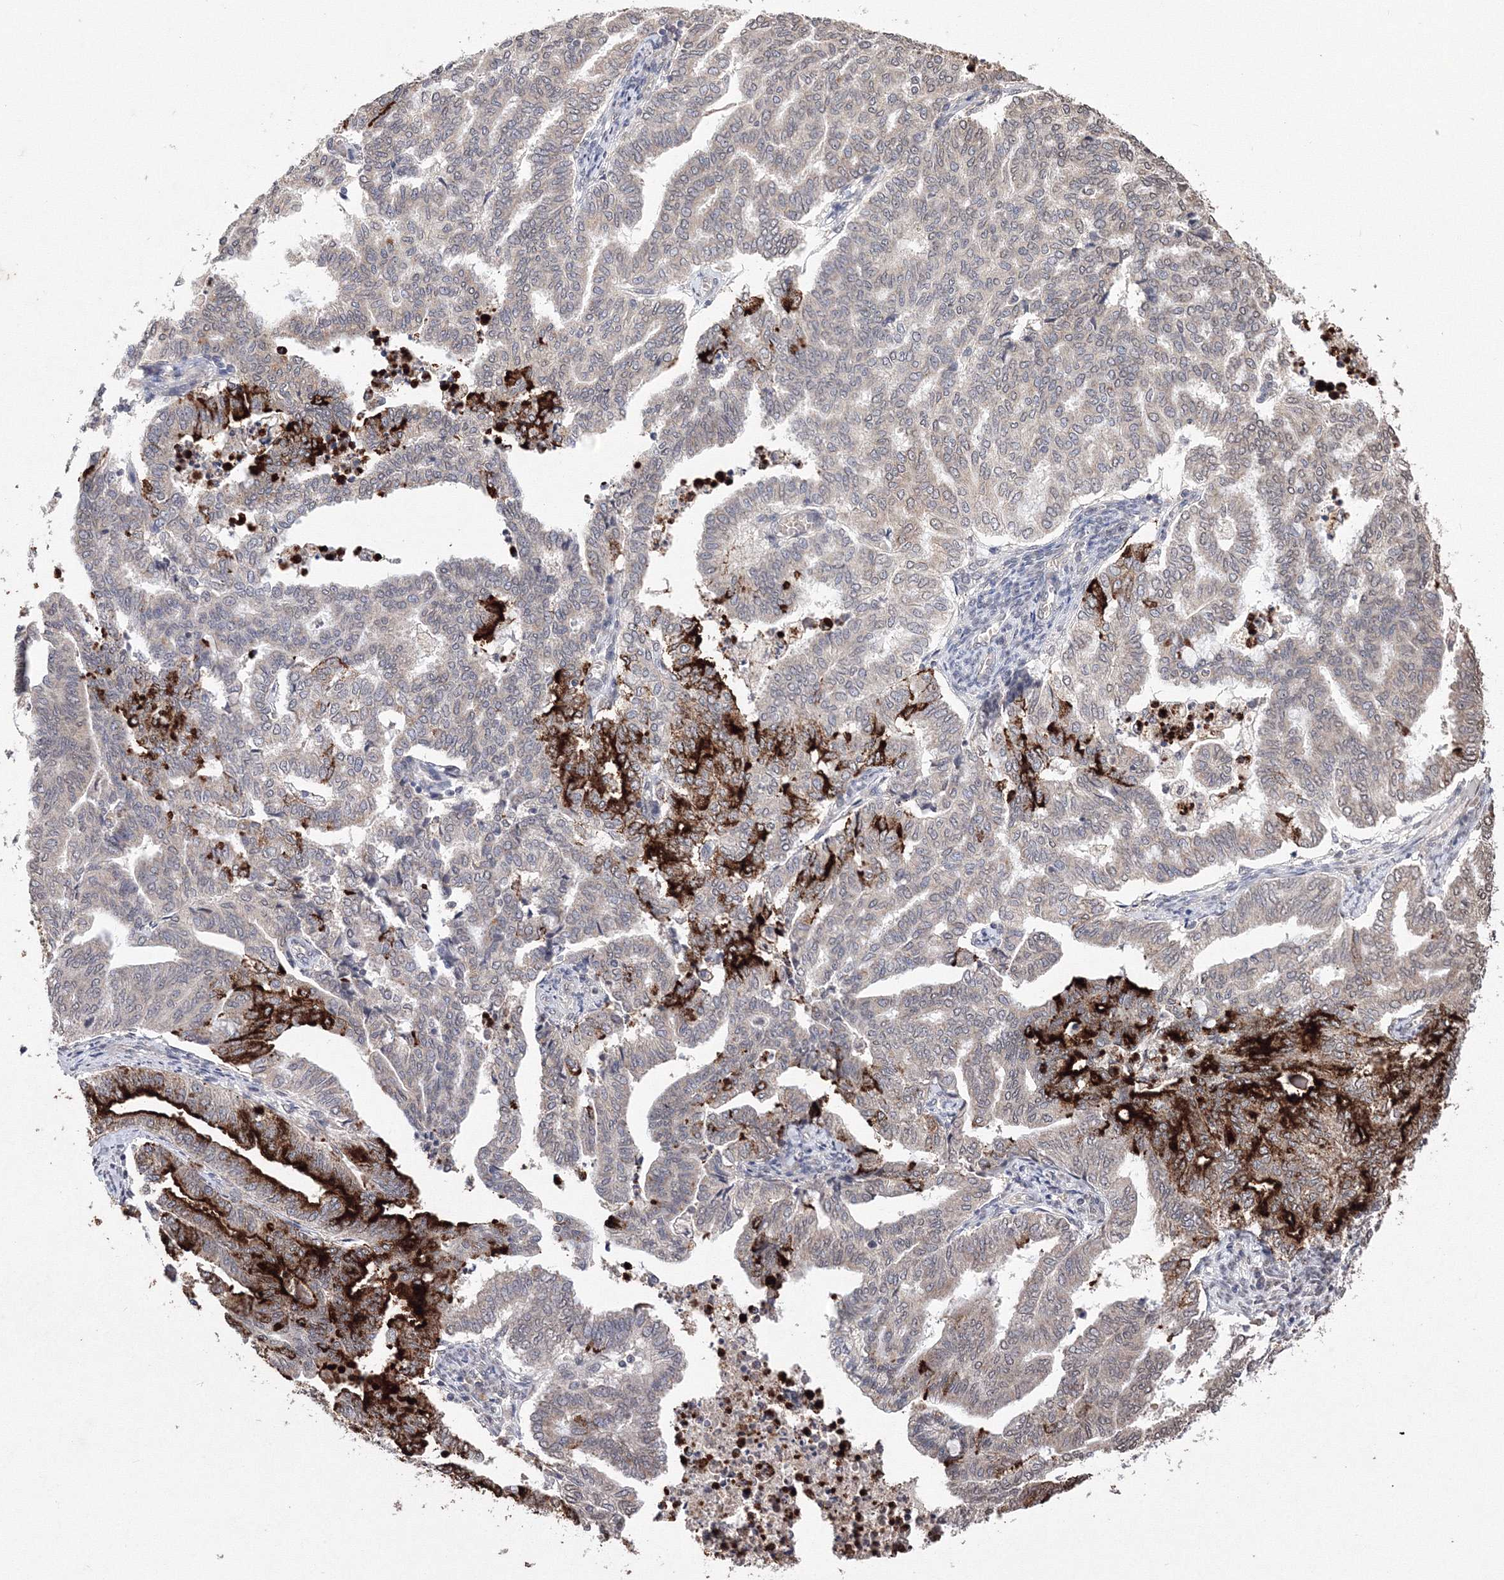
{"staining": {"intensity": "strong", "quantity": "25%-75%", "location": "cytoplasmic/membranous"}, "tissue": "endometrial cancer", "cell_type": "Tumor cells", "image_type": "cancer", "snomed": [{"axis": "morphology", "description": "Adenocarcinoma, NOS"}, {"axis": "topography", "description": "Endometrium"}], "caption": "Endometrial cancer stained with a brown dye demonstrates strong cytoplasmic/membranous positive positivity in about 25%-75% of tumor cells.", "gene": "GPN1", "patient": {"sex": "female", "age": 79}}